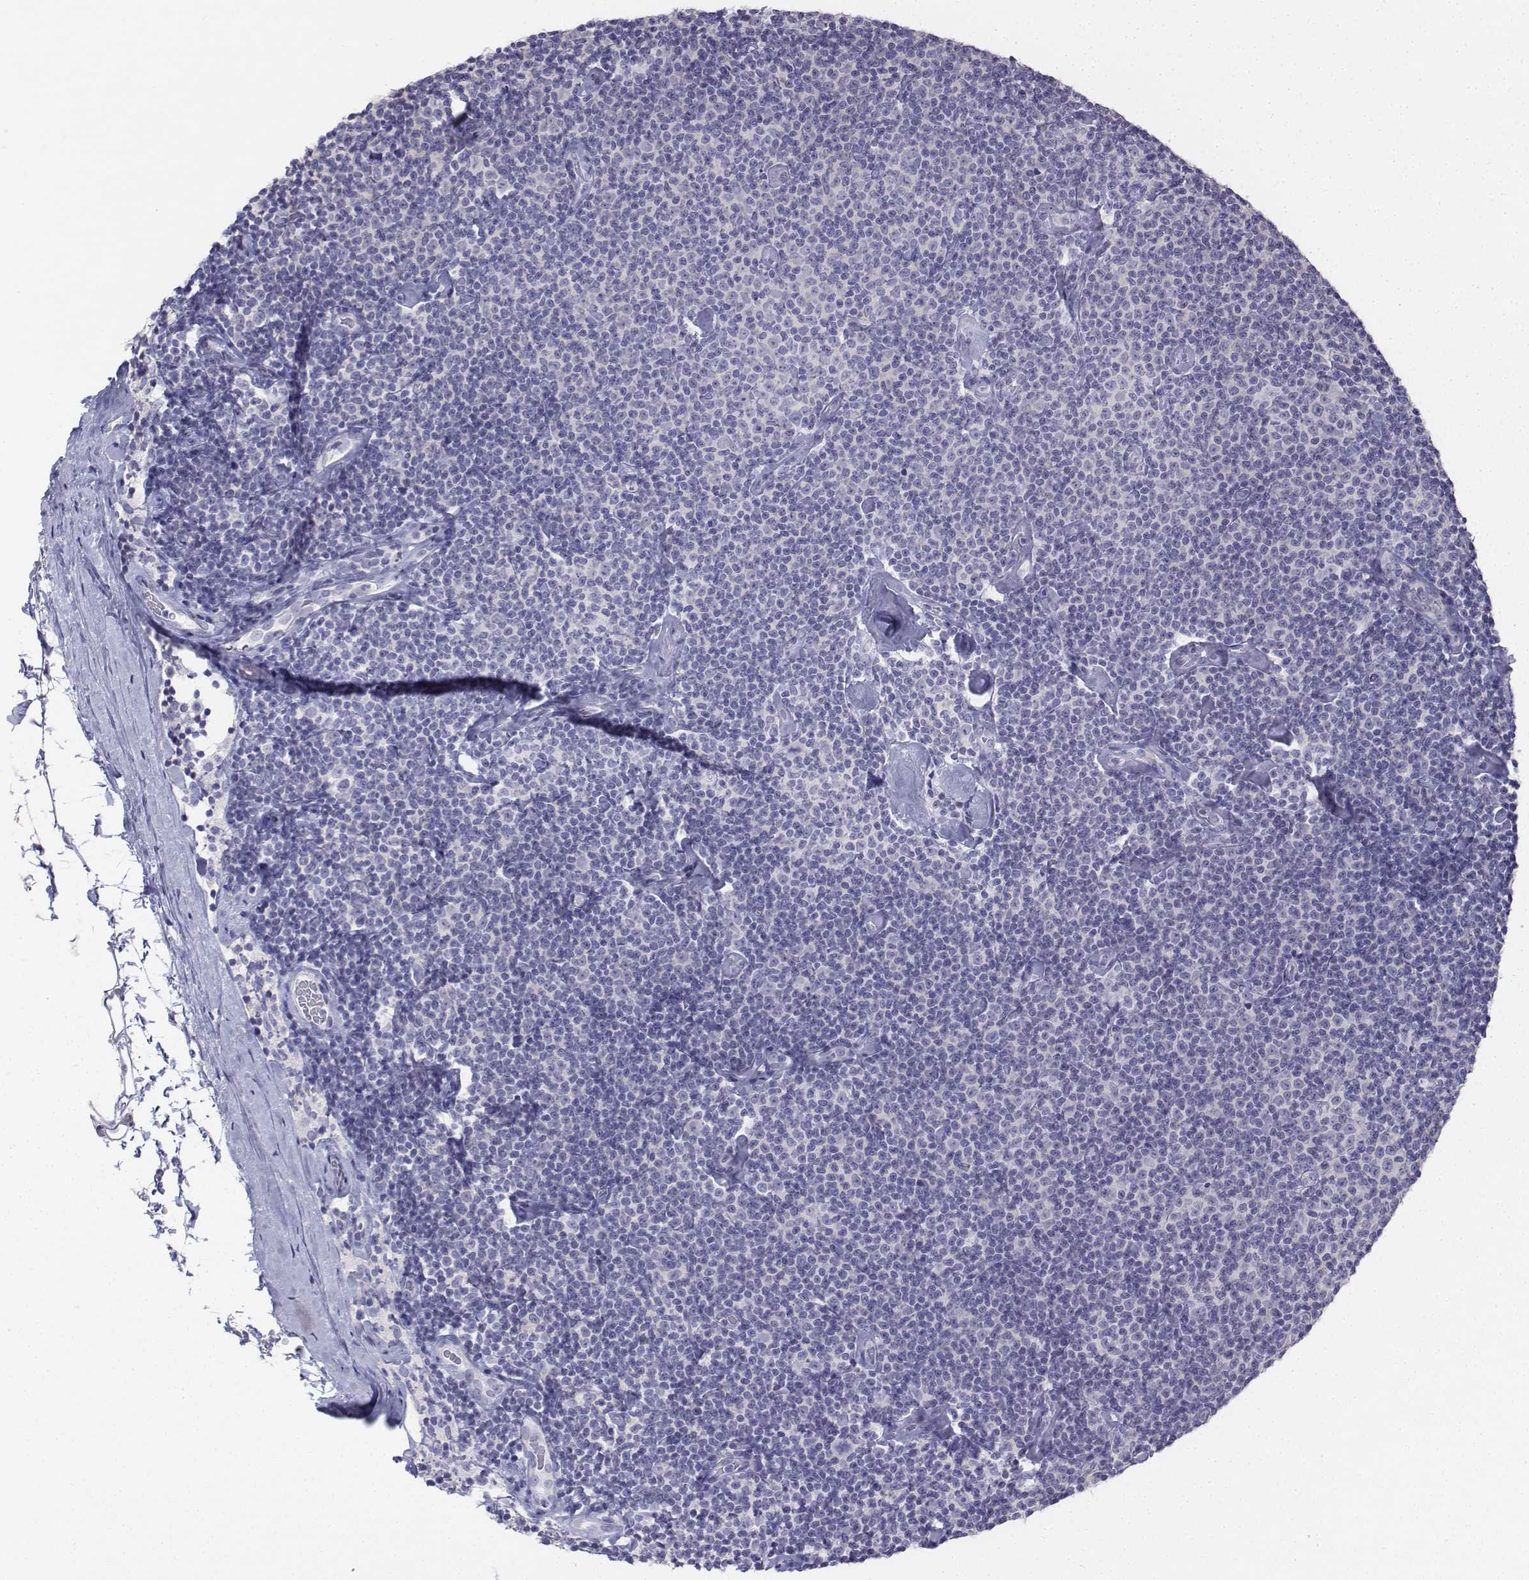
{"staining": {"intensity": "negative", "quantity": "none", "location": "none"}, "tissue": "lymphoma", "cell_type": "Tumor cells", "image_type": "cancer", "snomed": [{"axis": "morphology", "description": "Malignant lymphoma, non-Hodgkin's type, Low grade"}, {"axis": "topography", "description": "Lymph node"}], "caption": "Tumor cells show no significant staining in lymphoma.", "gene": "LGSN", "patient": {"sex": "male", "age": 81}}